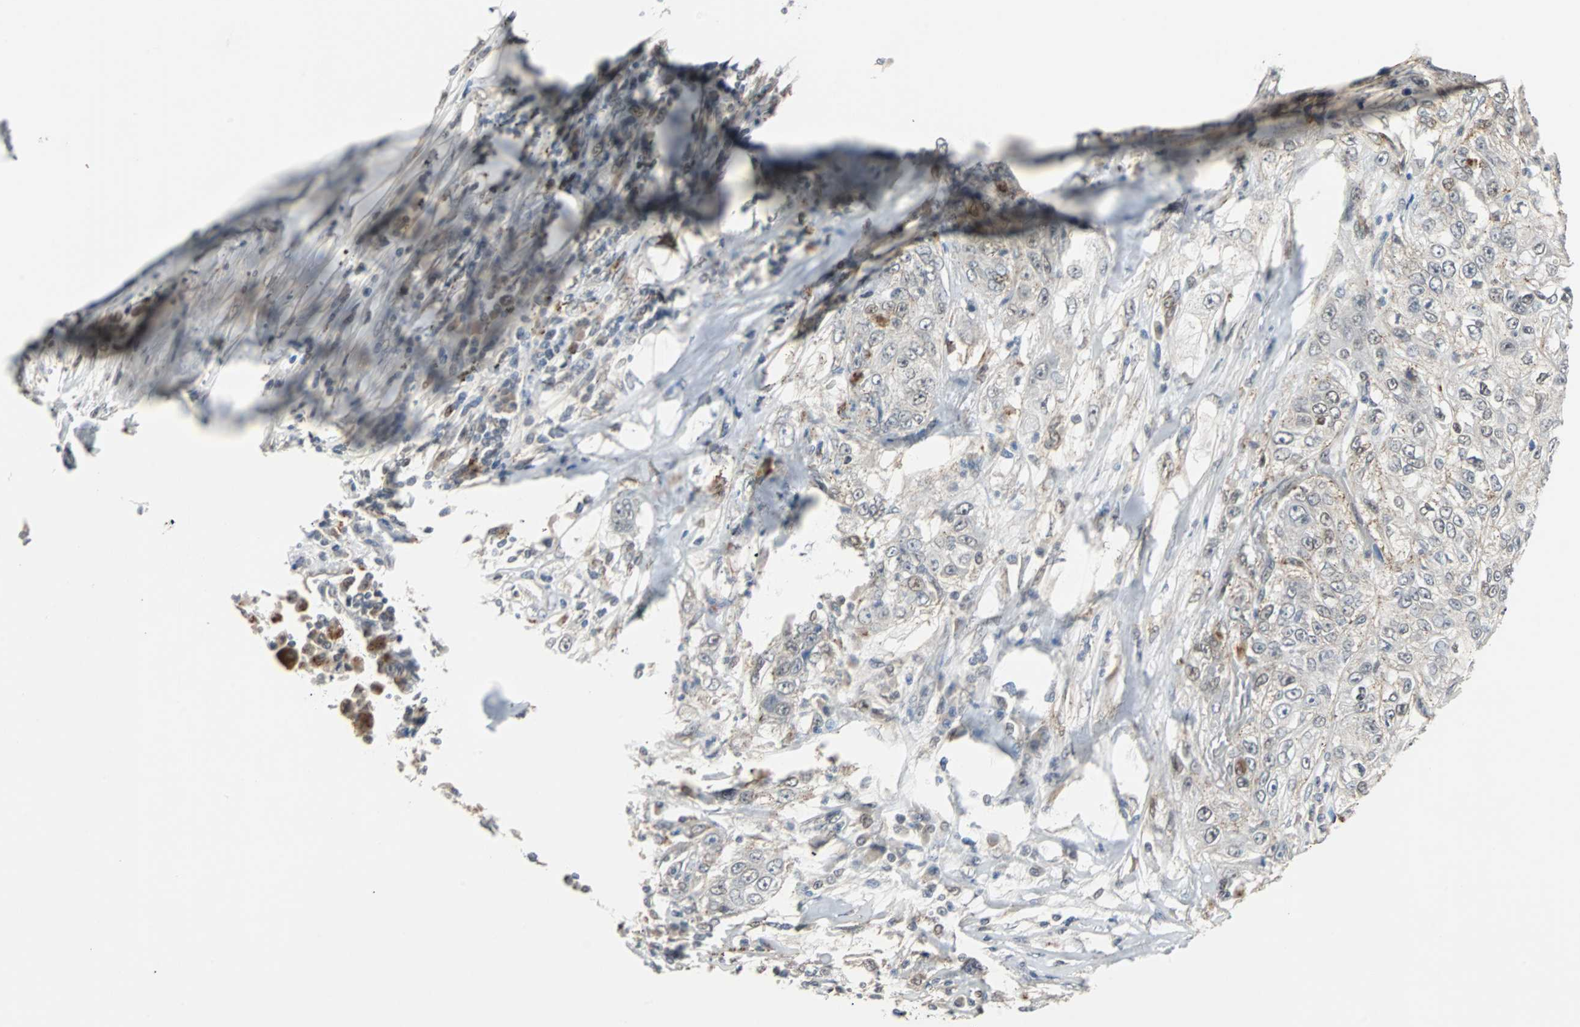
{"staining": {"intensity": "weak", "quantity": "<25%", "location": "cytoplasmic/membranous"}, "tissue": "lung cancer", "cell_type": "Tumor cells", "image_type": "cancer", "snomed": [{"axis": "morphology", "description": "Inflammation, NOS"}, {"axis": "morphology", "description": "Squamous cell carcinoma, NOS"}, {"axis": "topography", "description": "Lymph node"}, {"axis": "topography", "description": "Soft tissue"}, {"axis": "topography", "description": "Lung"}], "caption": "This is an immunohistochemistry image of lung squamous cell carcinoma. There is no positivity in tumor cells.", "gene": "HLX", "patient": {"sex": "male", "age": 66}}